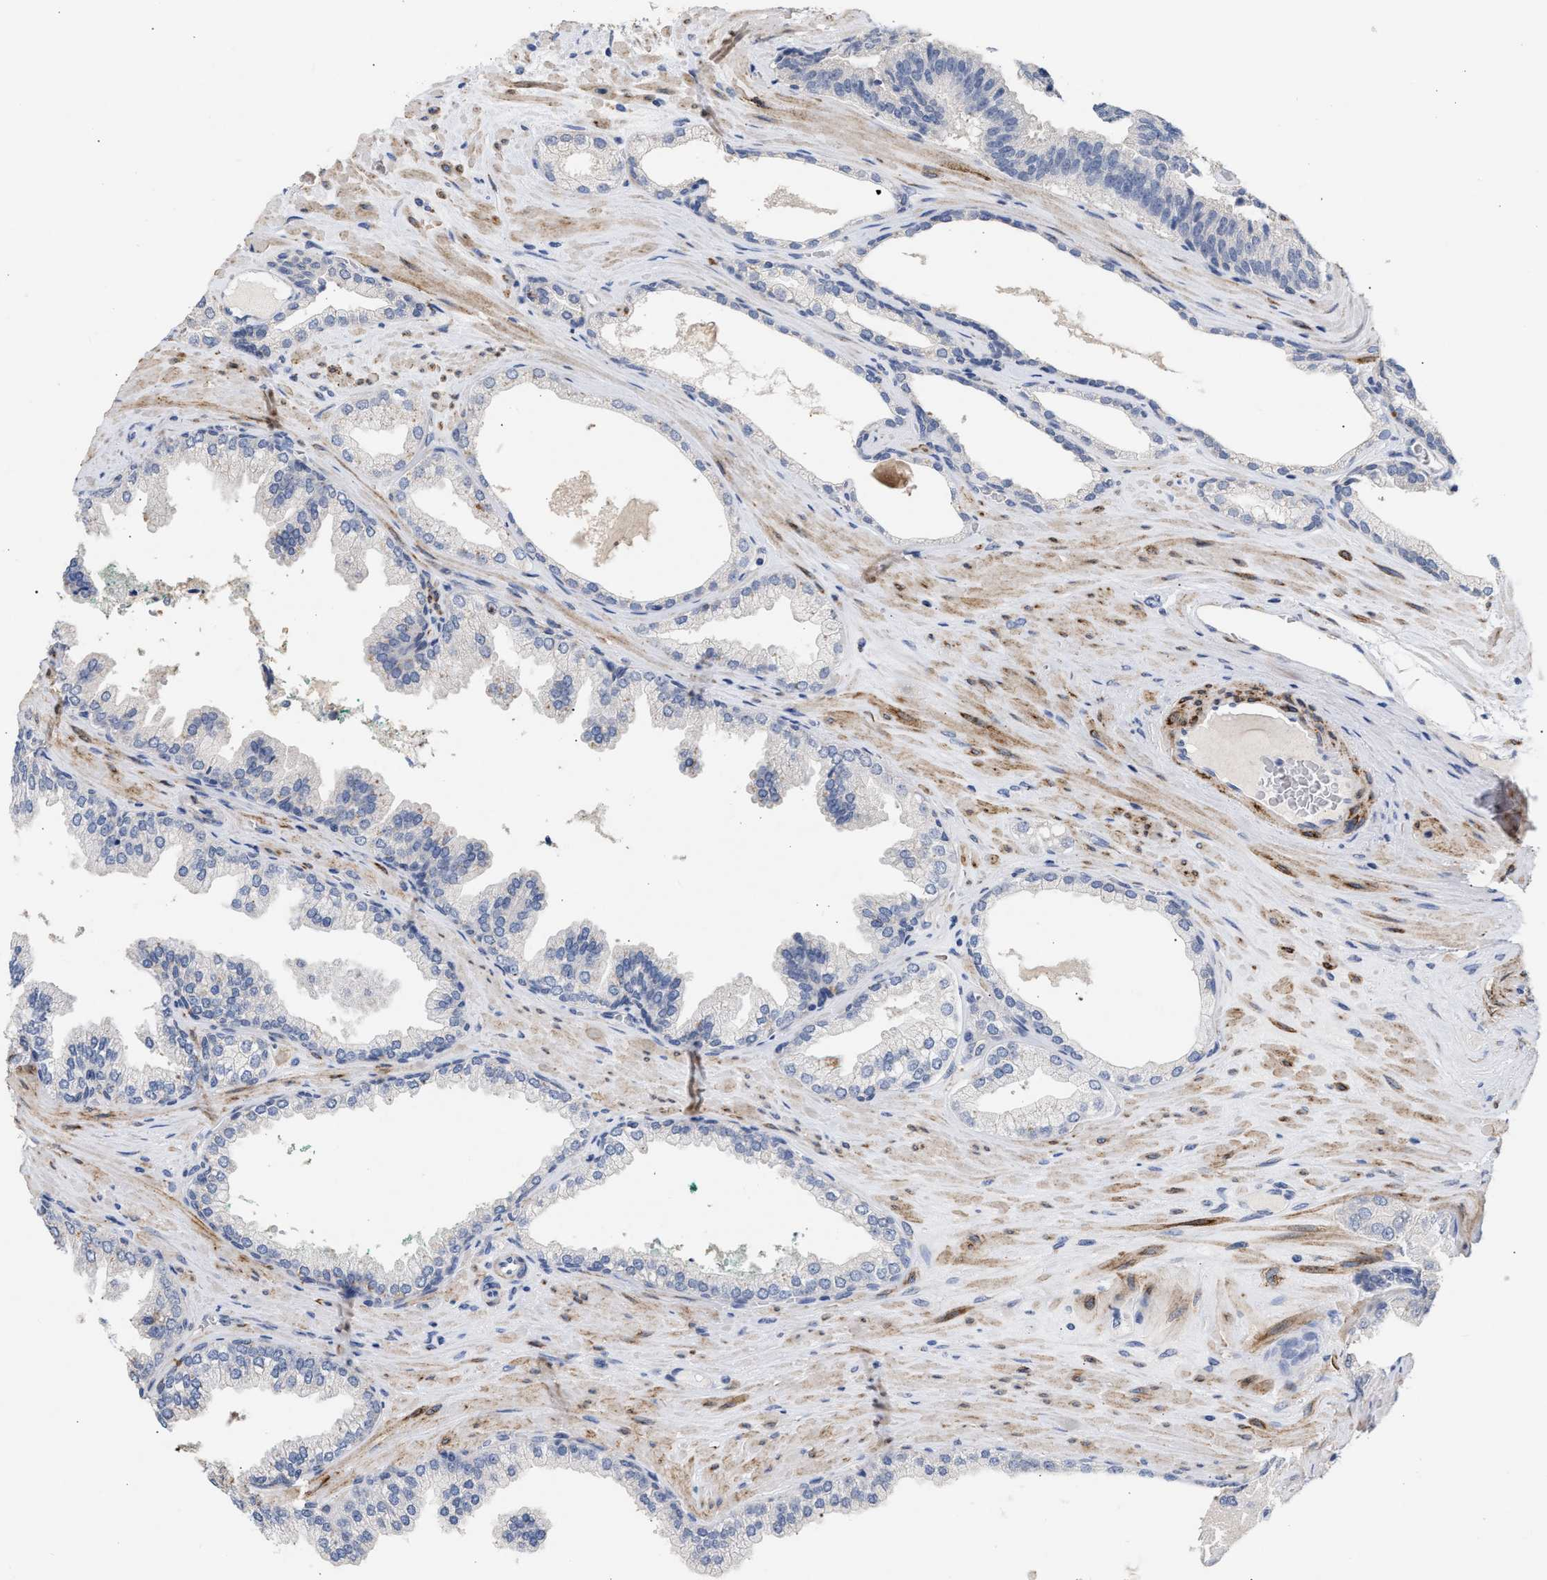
{"staining": {"intensity": "negative", "quantity": "none", "location": "none"}, "tissue": "prostate cancer", "cell_type": "Tumor cells", "image_type": "cancer", "snomed": [{"axis": "morphology", "description": "Adenocarcinoma, High grade"}, {"axis": "topography", "description": "Prostate"}], "caption": "Protein analysis of high-grade adenocarcinoma (prostate) reveals no significant expression in tumor cells. (DAB (3,3'-diaminobenzidine) immunohistochemistry (IHC) visualized using brightfield microscopy, high magnification).", "gene": "SELENOM", "patient": {"sex": "male", "age": 71}}